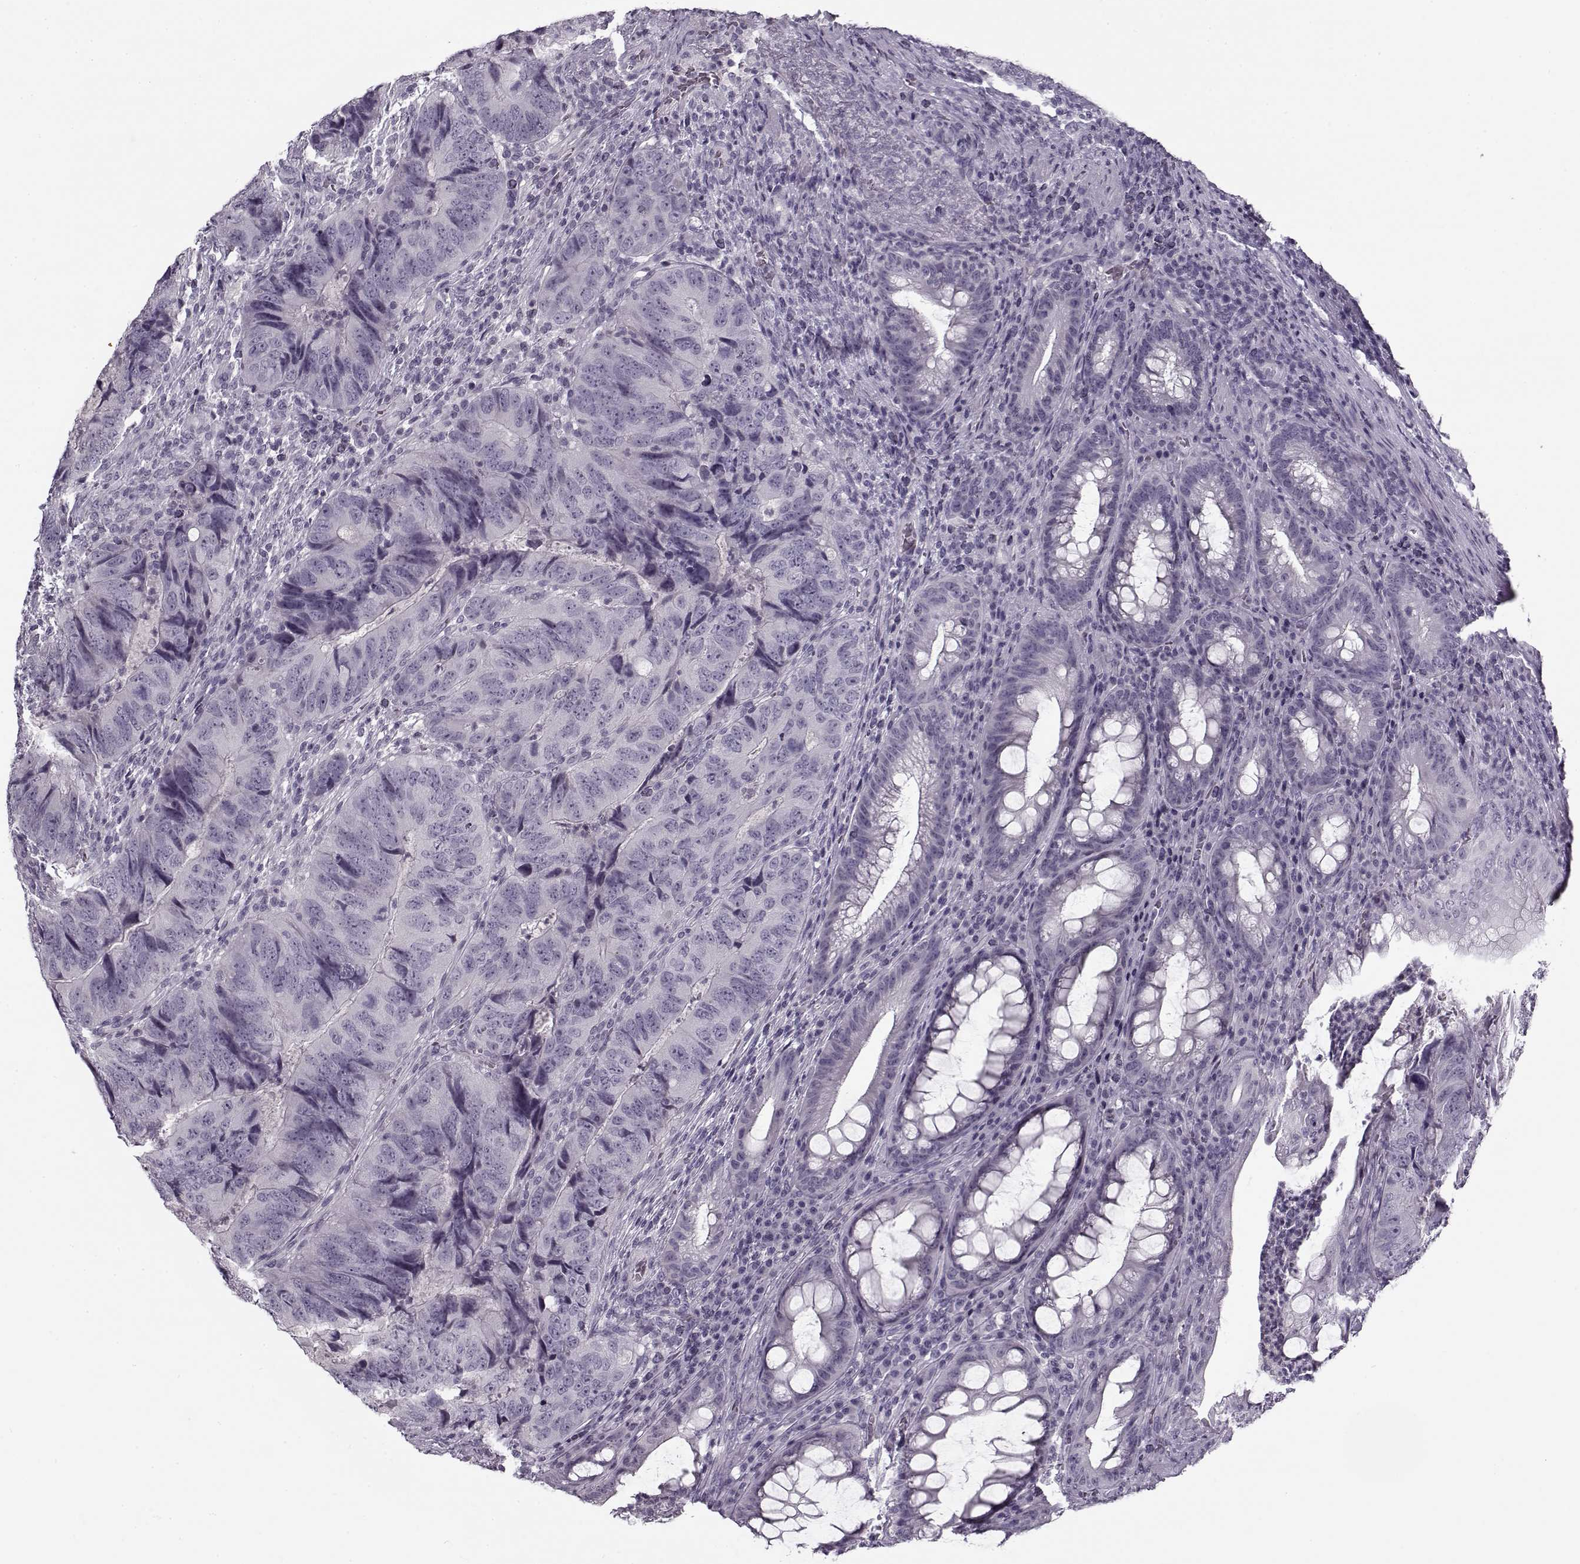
{"staining": {"intensity": "negative", "quantity": "none", "location": "none"}, "tissue": "colorectal cancer", "cell_type": "Tumor cells", "image_type": "cancer", "snomed": [{"axis": "morphology", "description": "Adenocarcinoma, NOS"}, {"axis": "topography", "description": "Colon"}], "caption": "DAB immunohistochemical staining of colorectal cancer (adenocarcinoma) shows no significant positivity in tumor cells.", "gene": "PNMT", "patient": {"sex": "male", "age": 79}}